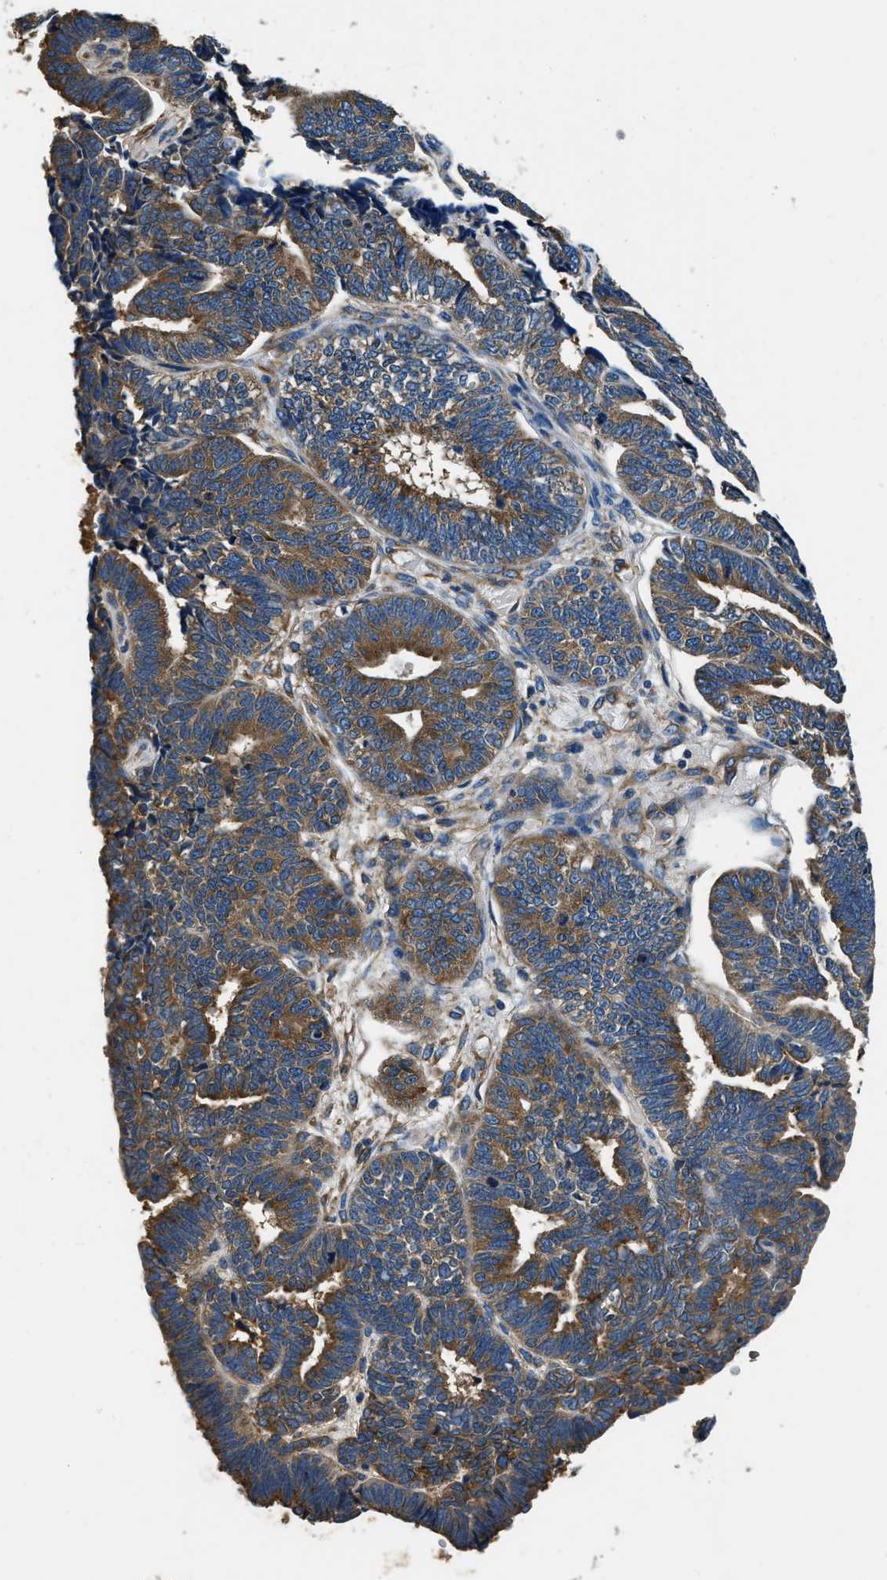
{"staining": {"intensity": "moderate", "quantity": ">75%", "location": "cytoplasmic/membranous"}, "tissue": "endometrial cancer", "cell_type": "Tumor cells", "image_type": "cancer", "snomed": [{"axis": "morphology", "description": "Adenocarcinoma, NOS"}, {"axis": "topography", "description": "Endometrium"}], "caption": "Protein staining displays moderate cytoplasmic/membranous staining in approximately >75% of tumor cells in endometrial cancer.", "gene": "EEA1", "patient": {"sex": "female", "age": 70}}